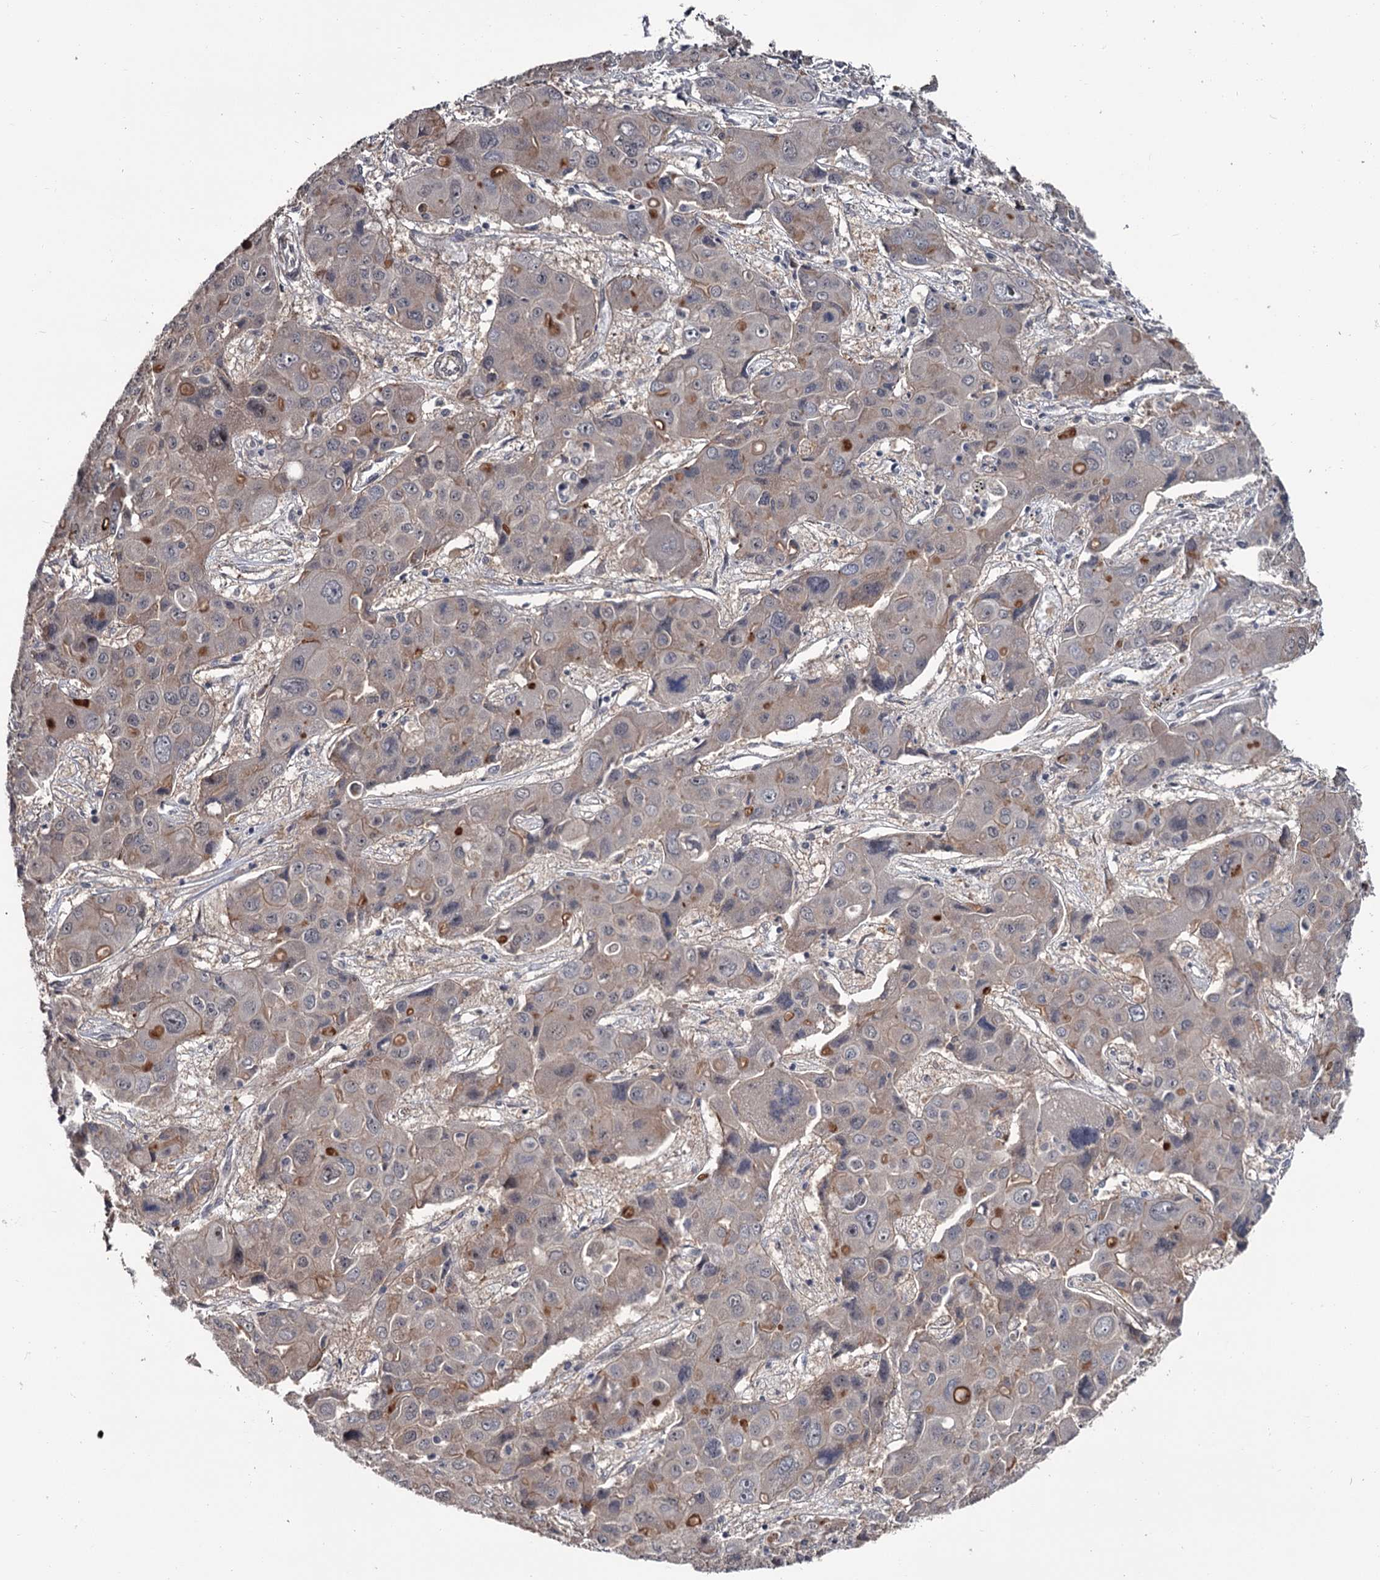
{"staining": {"intensity": "moderate", "quantity": "<25%", "location": "cytoplasmic/membranous"}, "tissue": "liver cancer", "cell_type": "Tumor cells", "image_type": "cancer", "snomed": [{"axis": "morphology", "description": "Cholangiocarcinoma"}, {"axis": "topography", "description": "Liver"}], "caption": "Protein positivity by IHC exhibits moderate cytoplasmic/membranous positivity in approximately <25% of tumor cells in cholangiocarcinoma (liver).", "gene": "PRPF40B", "patient": {"sex": "male", "age": 67}}